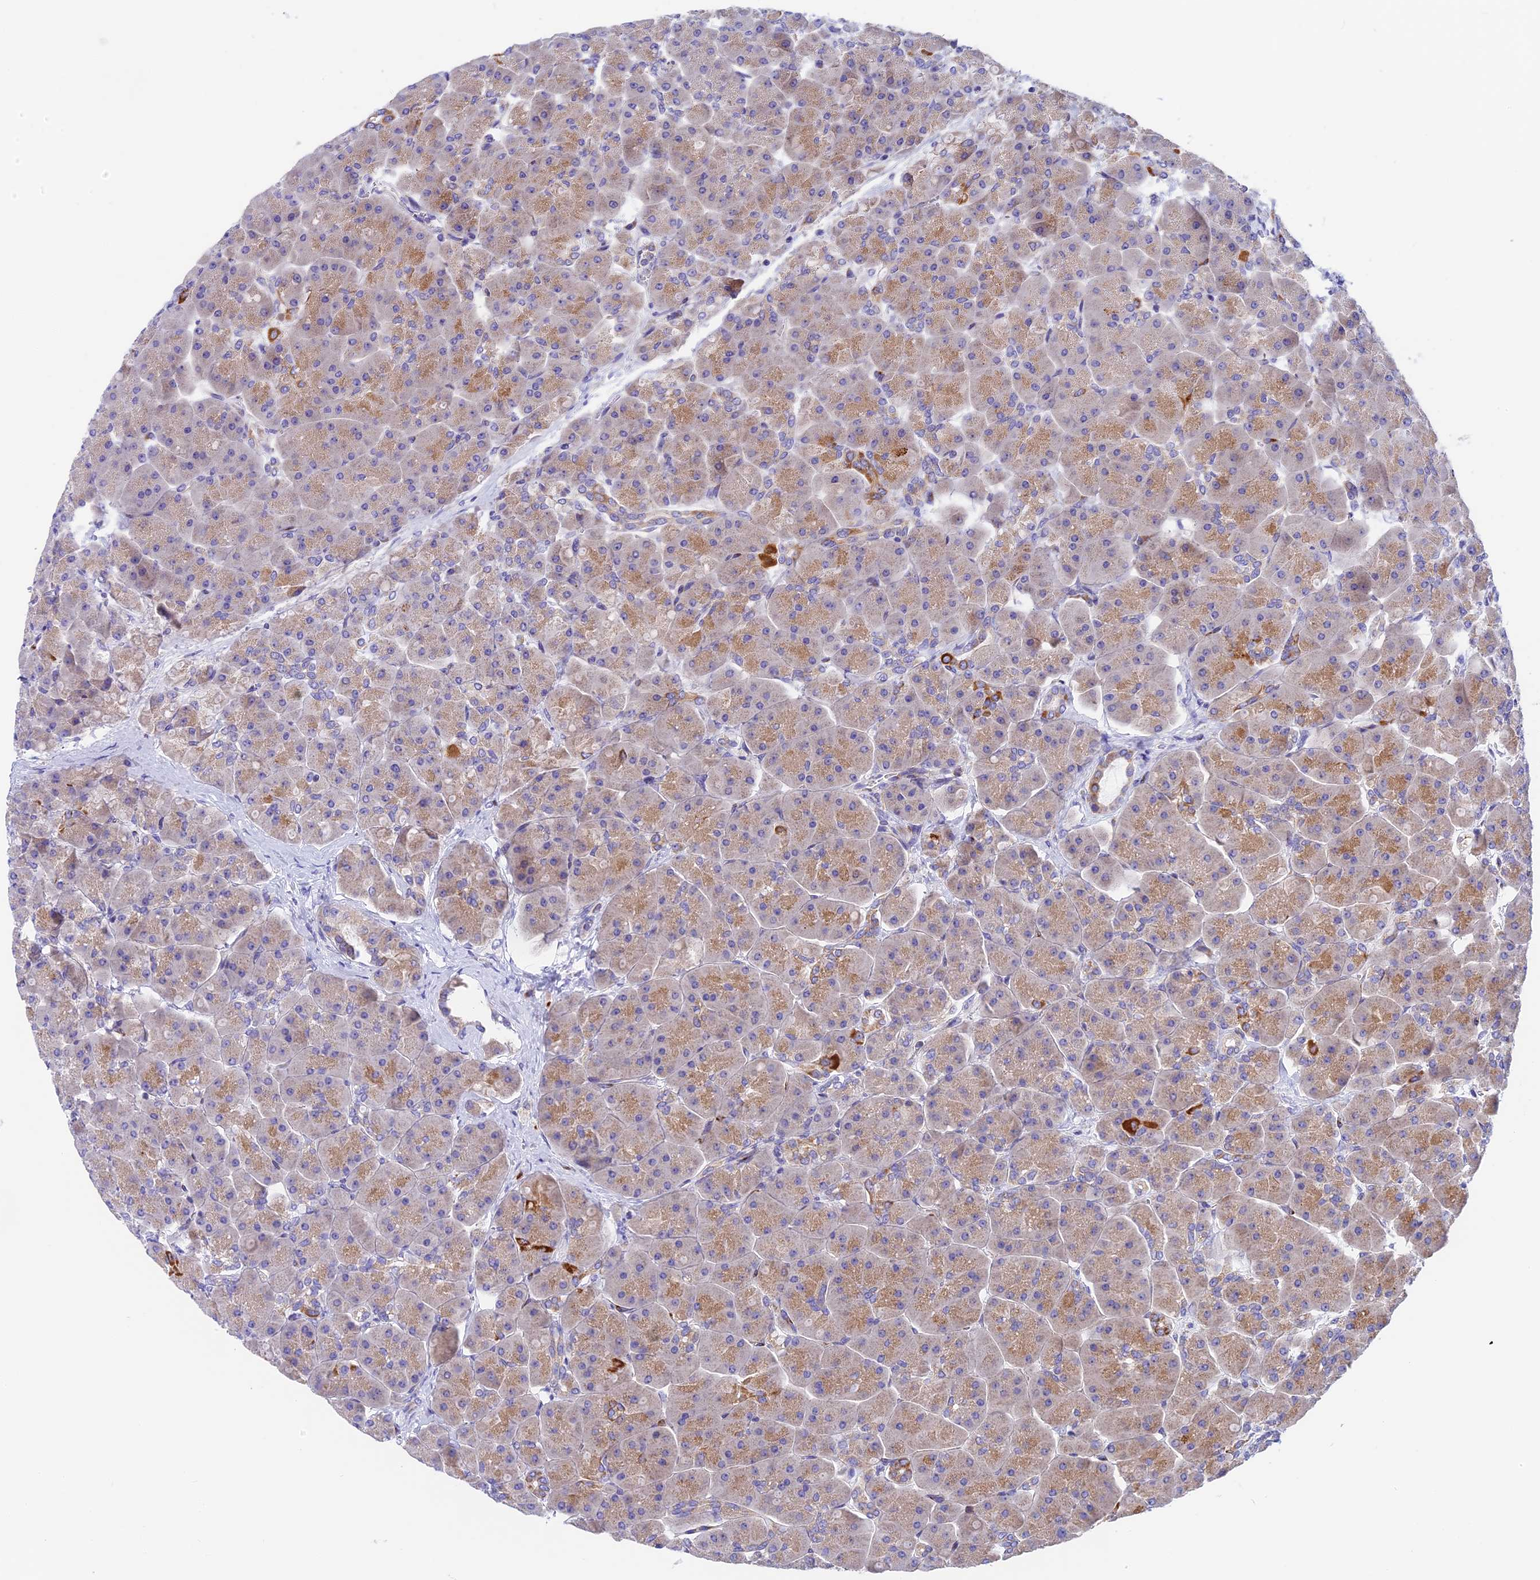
{"staining": {"intensity": "moderate", "quantity": "25%-75%", "location": "cytoplasmic/membranous"}, "tissue": "pancreas", "cell_type": "Exocrine glandular cells", "image_type": "normal", "snomed": [{"axis": "morphology", "description": "Normal tissue, NOS"}, {"axis": "topography", "description": "Pancreas"}], "caption": "Protein positivity by immunohistochemistry demonstrates moderate cytoplasmic/membranous positivity in approximately 25%-75% of exocrine glandular cells in benign pancreas. (DAB (3,3'-diaminobenzidine) IHC with brightfield microscopy, high magnification).", "gene": "MRAS", "patient": {"sex": "male", "age": 66}}